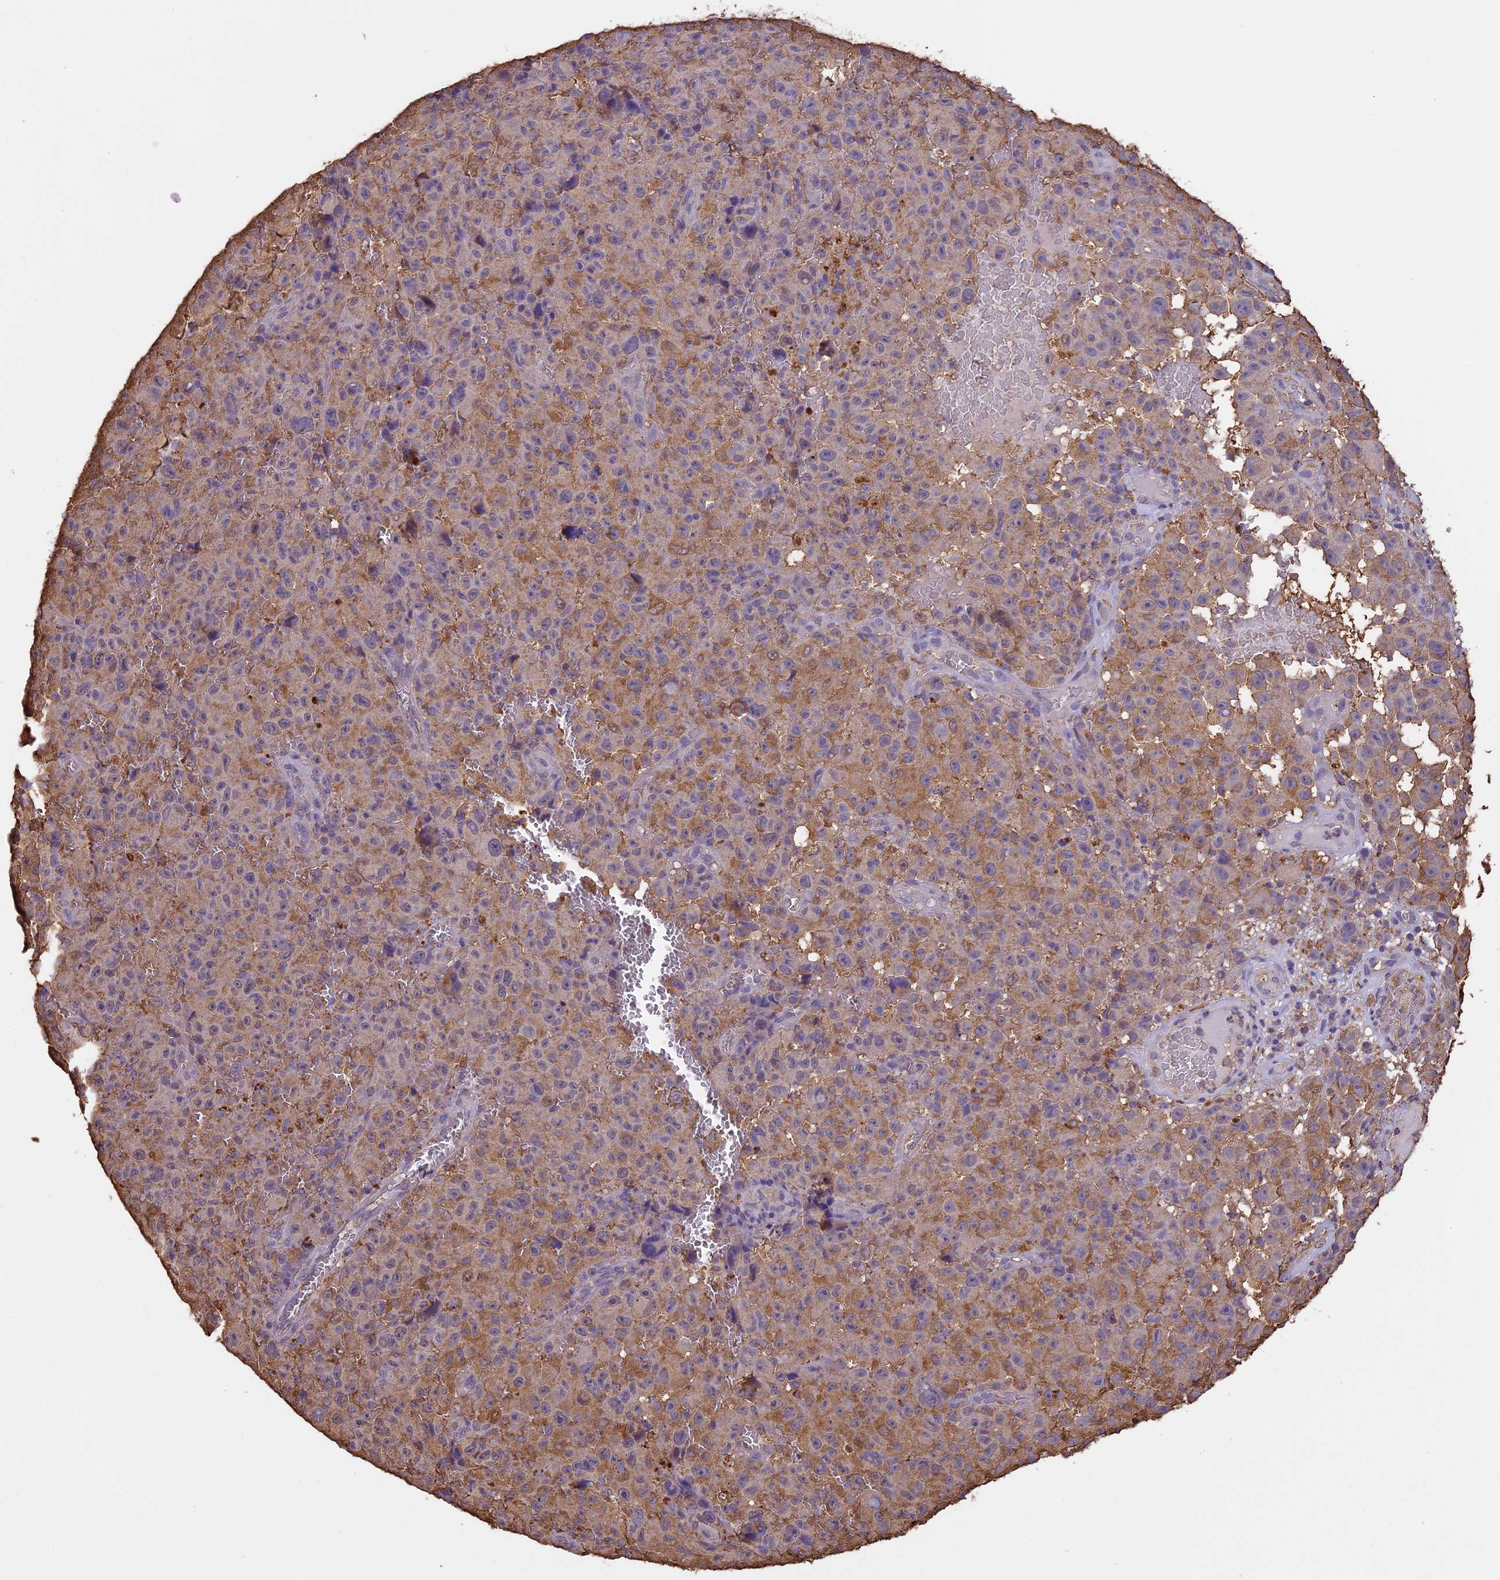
{"staining": {"intensity": "weak", "quantity": "<25%", "location": "cytoplasmic/membranous"}, "tissue": "melanoma", "cell_type": "Tumor cells", "image_type": "cancer", "snomed": [{"axis": "morphology", "description": "Malignant melanoma, NOS"}, {"axis": "topography", "description": "Skin"}], "caption": "There is no significant expression in tumor cells of melanoma.", "gene": "ARHGAP19", "patient": {"sex": "female", "age": 82}}